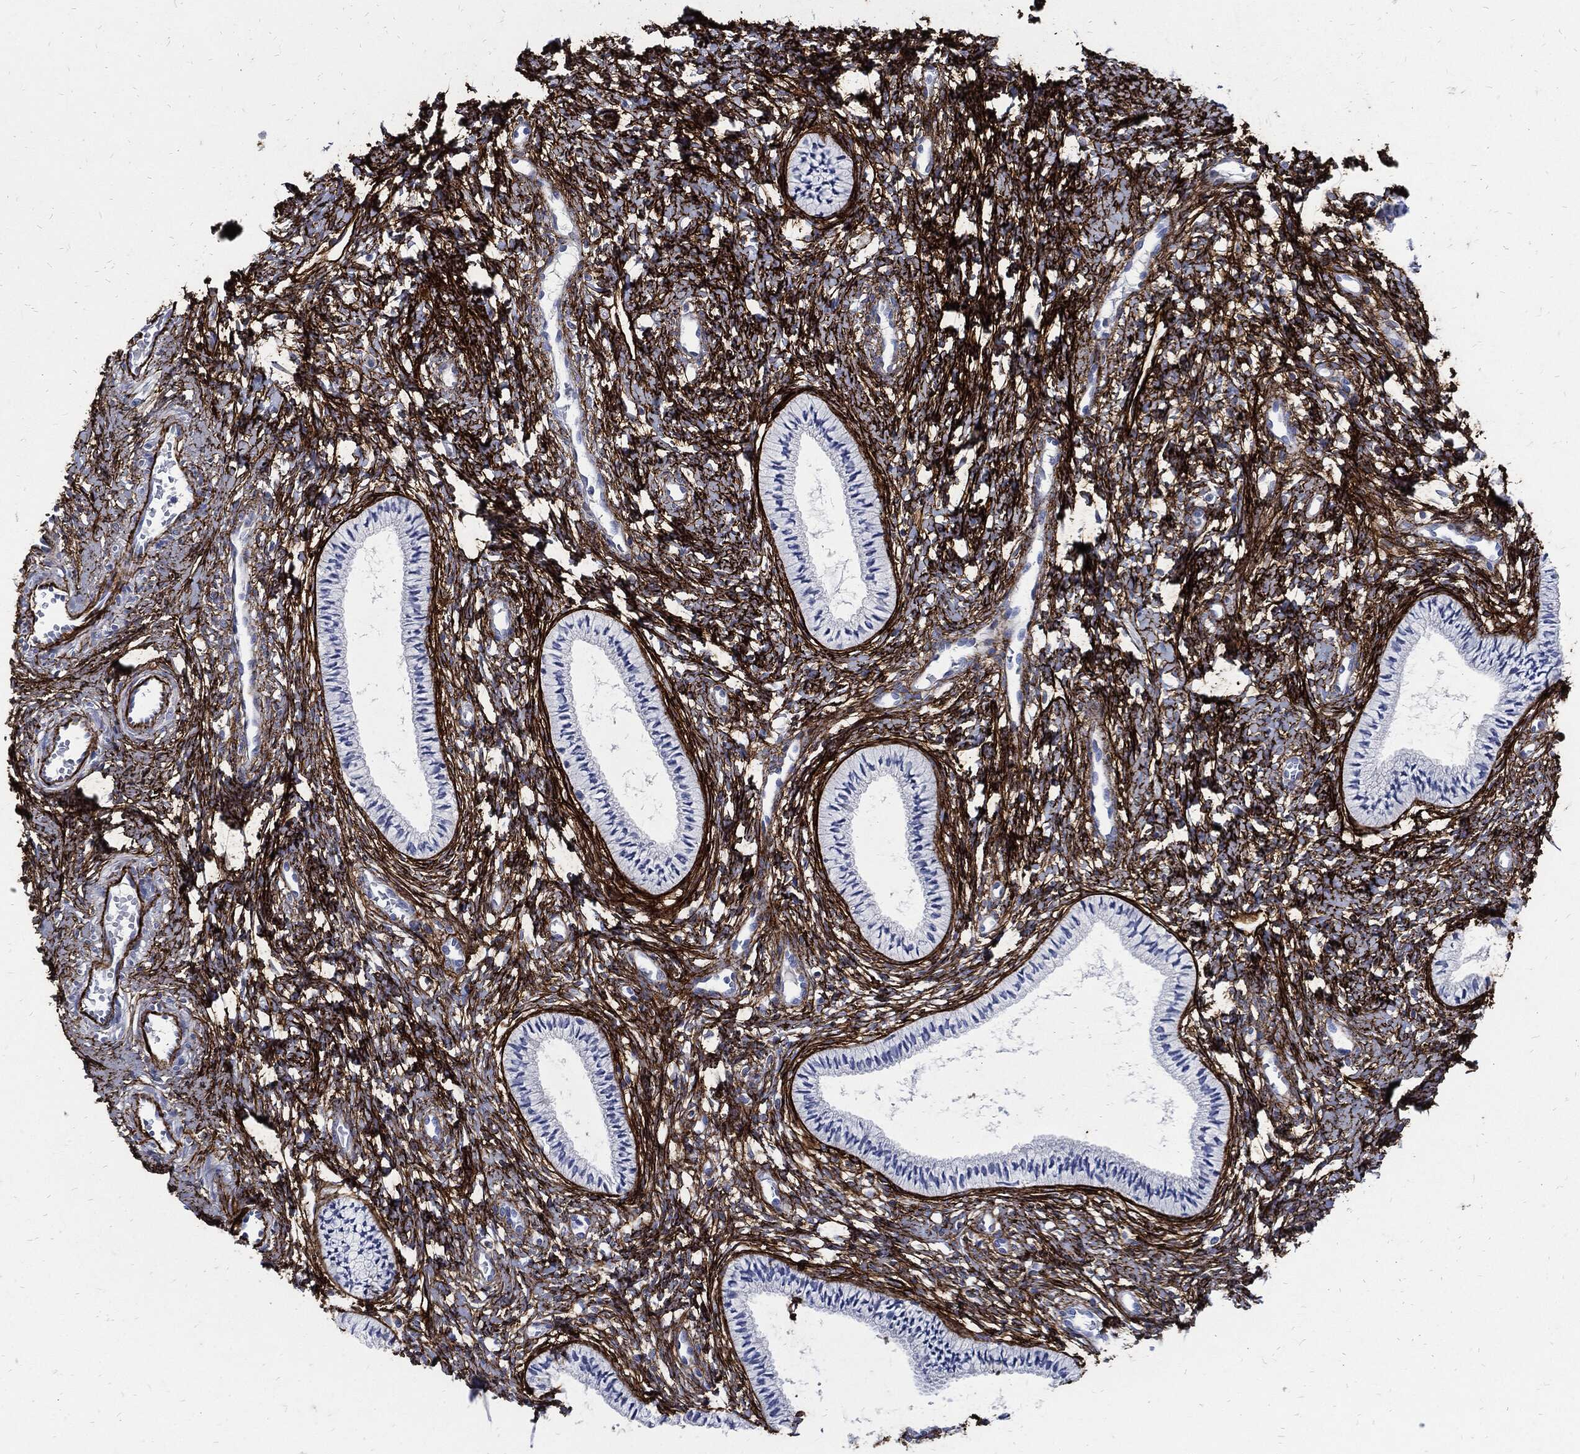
{"staining": {"intensity": "negative", "quantity": "none", "location": "none"}, "tissue": "cervix", "cell_type": "Glandular cells", "image_type": "normal", "snomed": [{"axis": "morphology", "description": "Normal tissue, NOS"}, {"axis": "topography", "description": "Cervix"}], "caption": "The image reveals no staining of glandular cells in benign cervix. (DAB (3,3'-diaminobenzidine) immunohistochemistry (IHC) visualized using brightfield microscopy, high magnification).", "gene": "FBN1", "patient": {"sex": "female", "age": 39}}